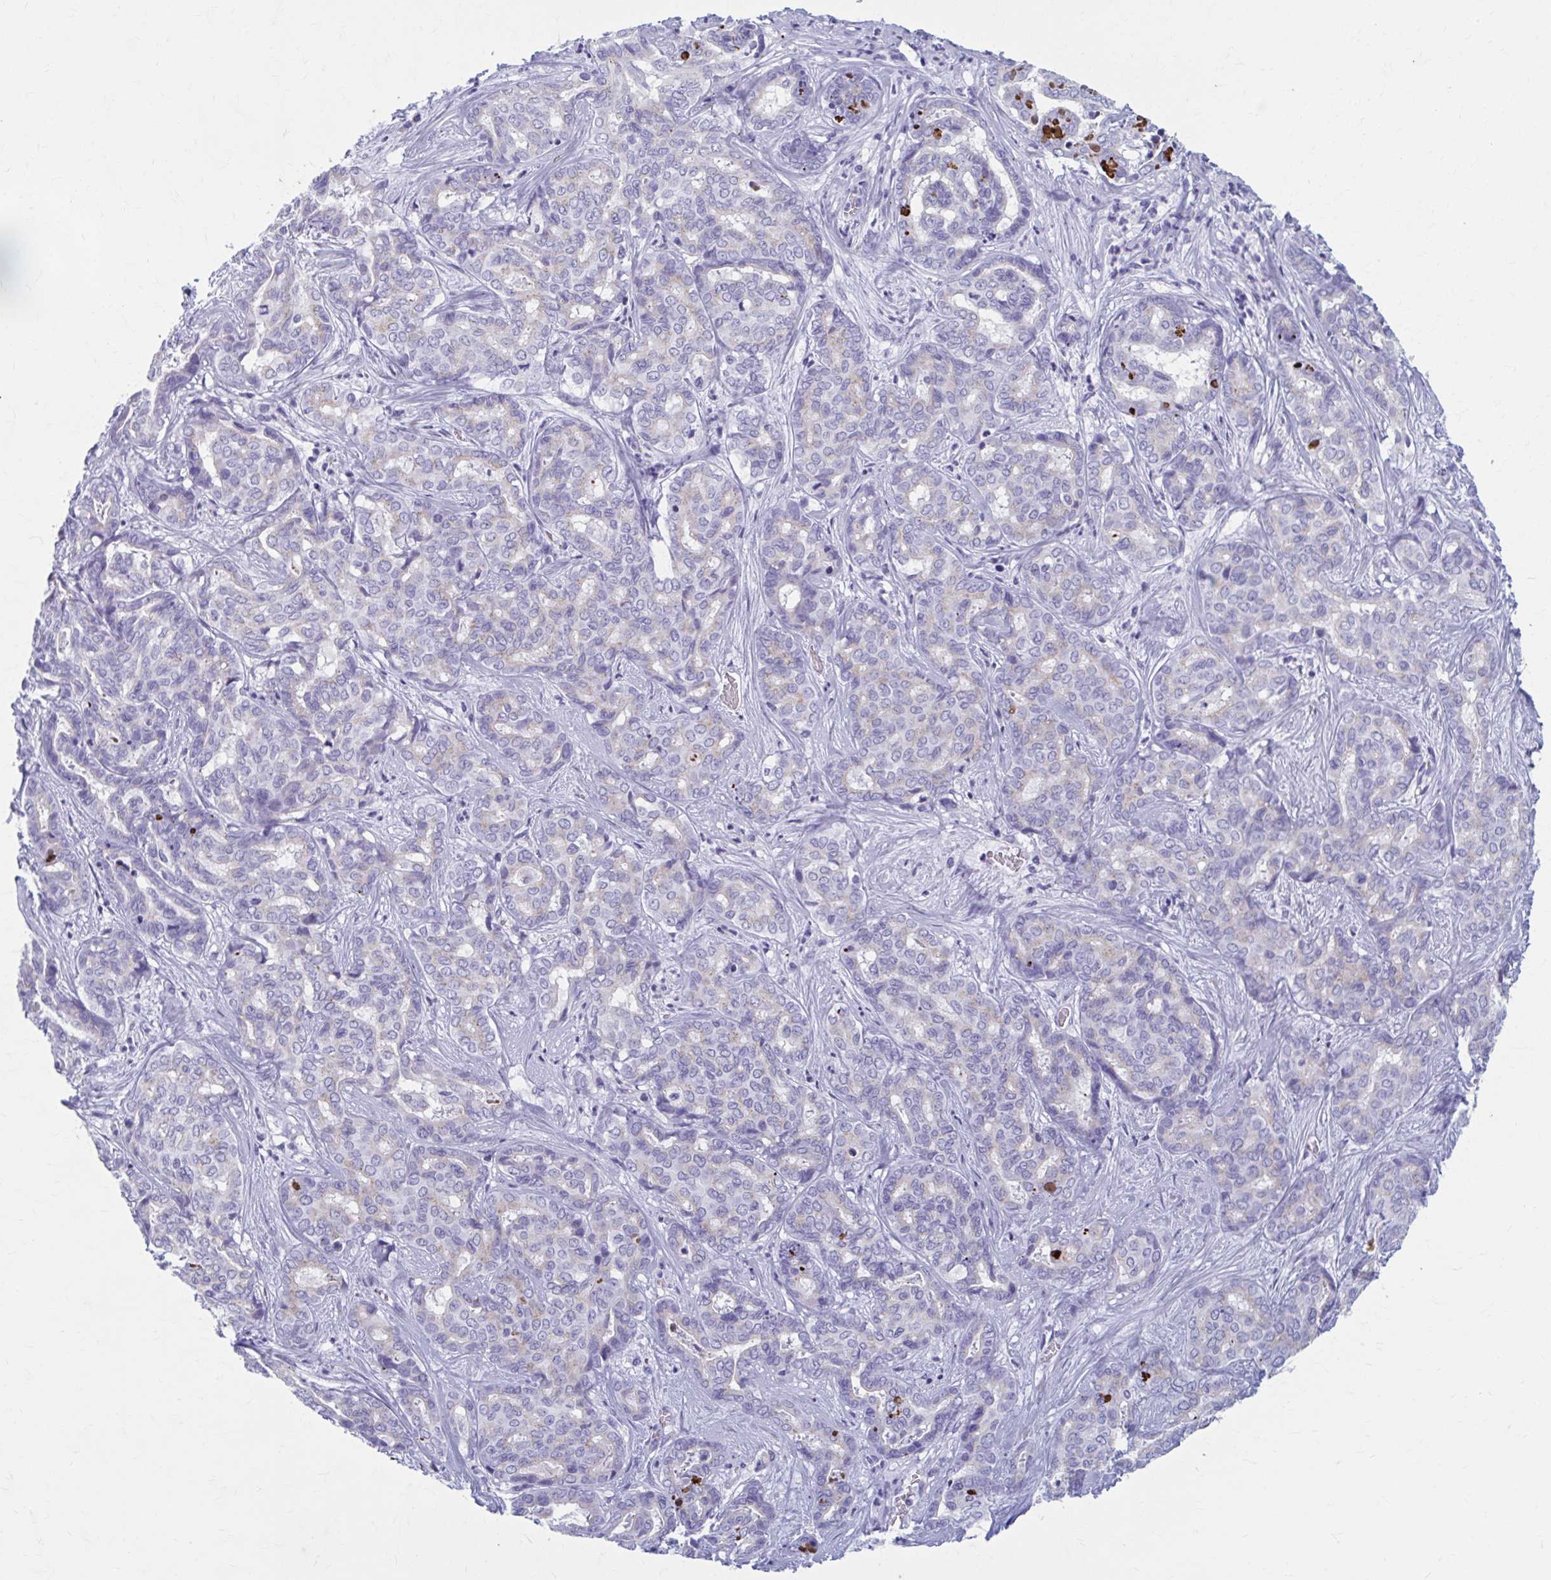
{"staining": {"intensity": "weak", "quantity": "25%-75%", "location": "cytoplasmic/membranous"}, "tissue": "liver cancer", "cell_type": "Tumor cells", "image_type": "cancer", "snomed": [{"axis": "morphology", "description": "Cholangiocarcinoma"}, {"axis": "topography", "description": "Liver"}], "caption": "This is an image of immunohistochemistry (IHC) staining of cholangiocarcinoma (liver), which shows weak staining in the cytoplasmic/membranous of tumor cells.", "gene": "KCNE2", "patient": {"sex": "female", "age": 64}}